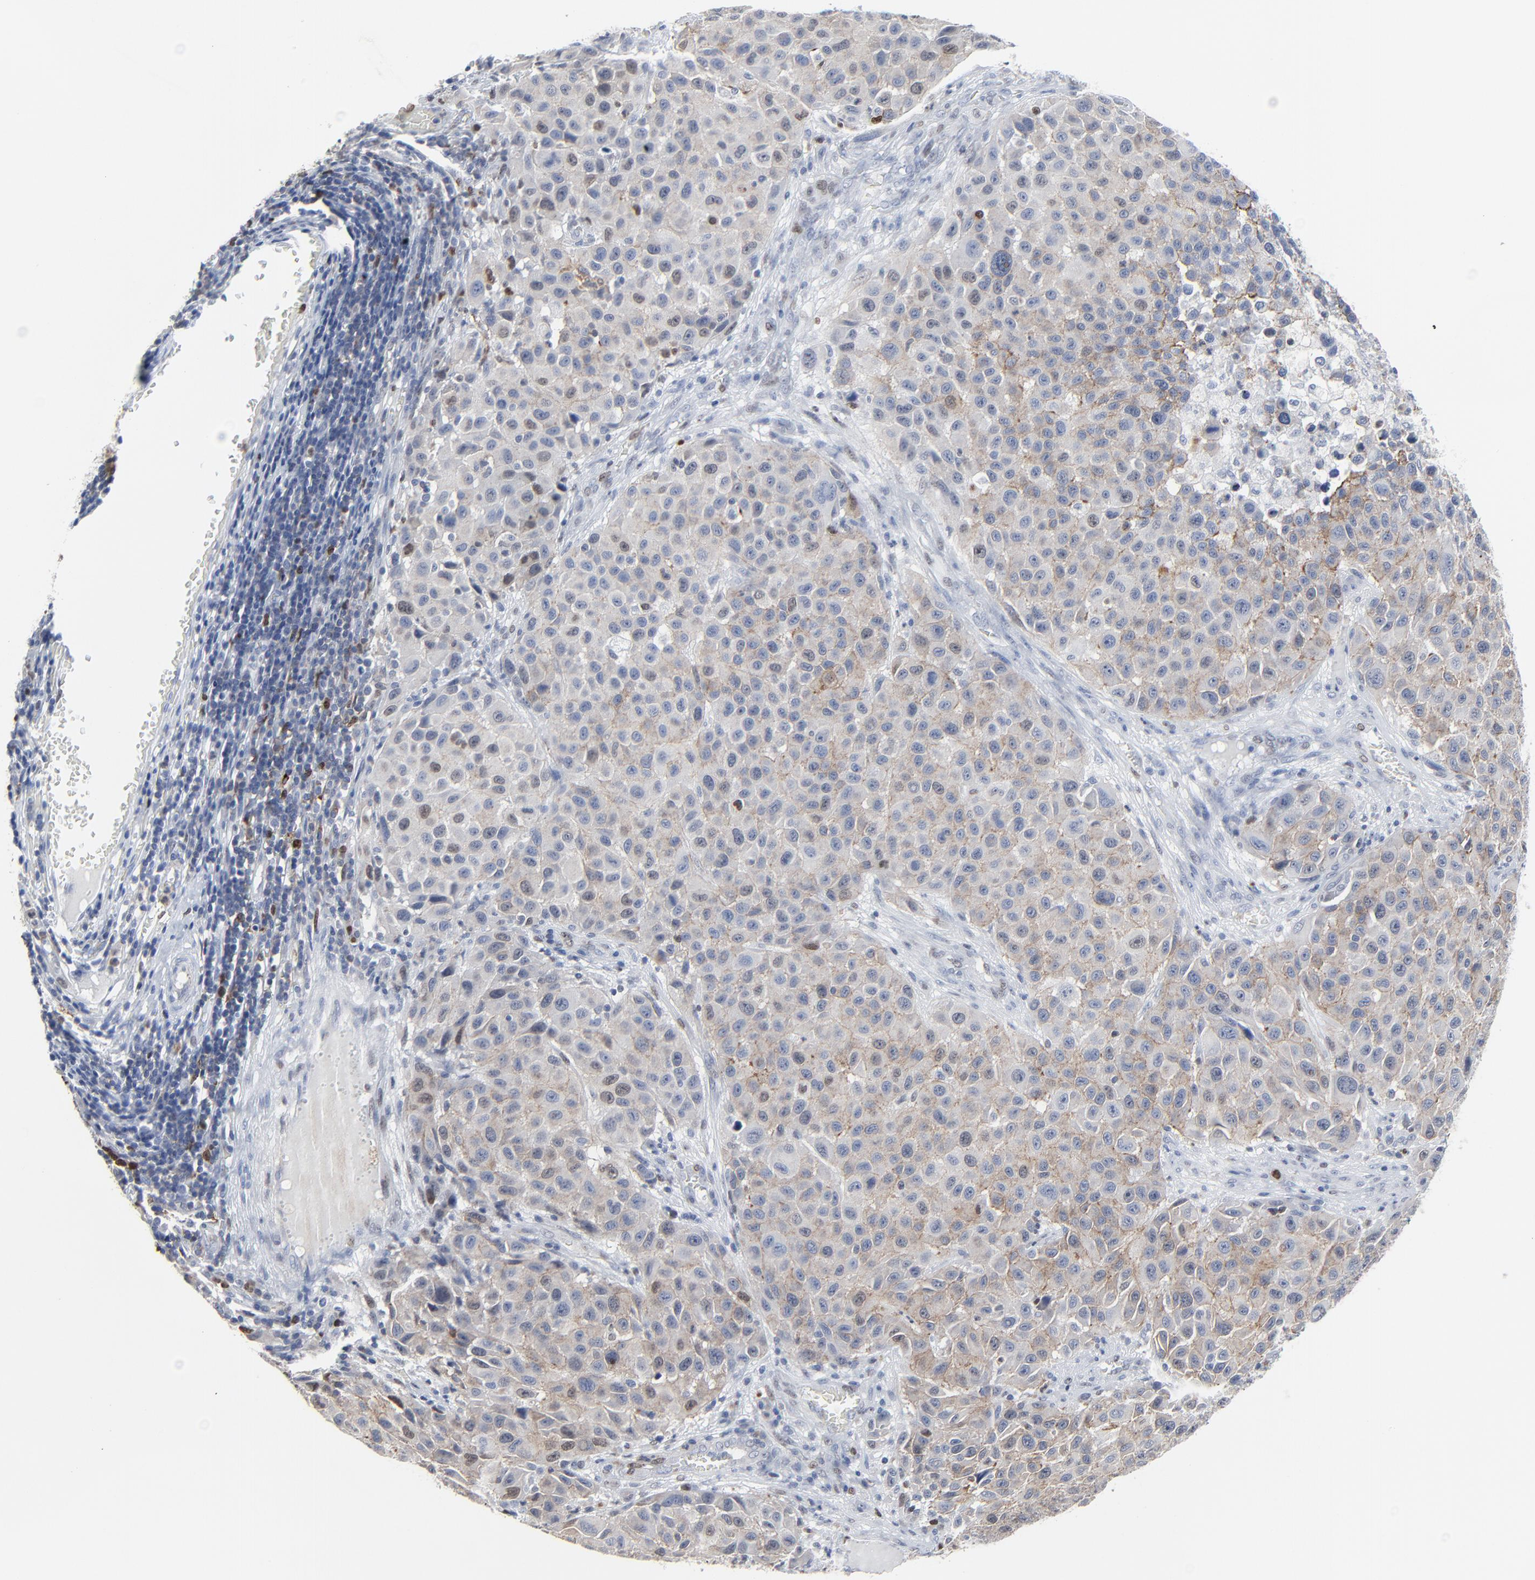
{"staining": {"intensity": "negative", "quantity": "none", "location": "none"}, "tissue": "melanoma", "cell_type": "Tumor cells", "image_type": "cancer", "snomed": [{"axis": "morphology", "description": "Malignant melanoma, Metastatic site"}, {"axis": "topography", "description": "Lymph node"}], "caption": "Malignant melanoma (metastatic site) was stained to show a protein in brown. There is no significant staining in tumor cells. The staining was performed using DAB to visualize the protein expression in brown, while the nuclei were stained in blue with hematoxylin (Magnification: 20x).", "gene": "BIRC3", "patient": {"sex": "male", "age": 61}}